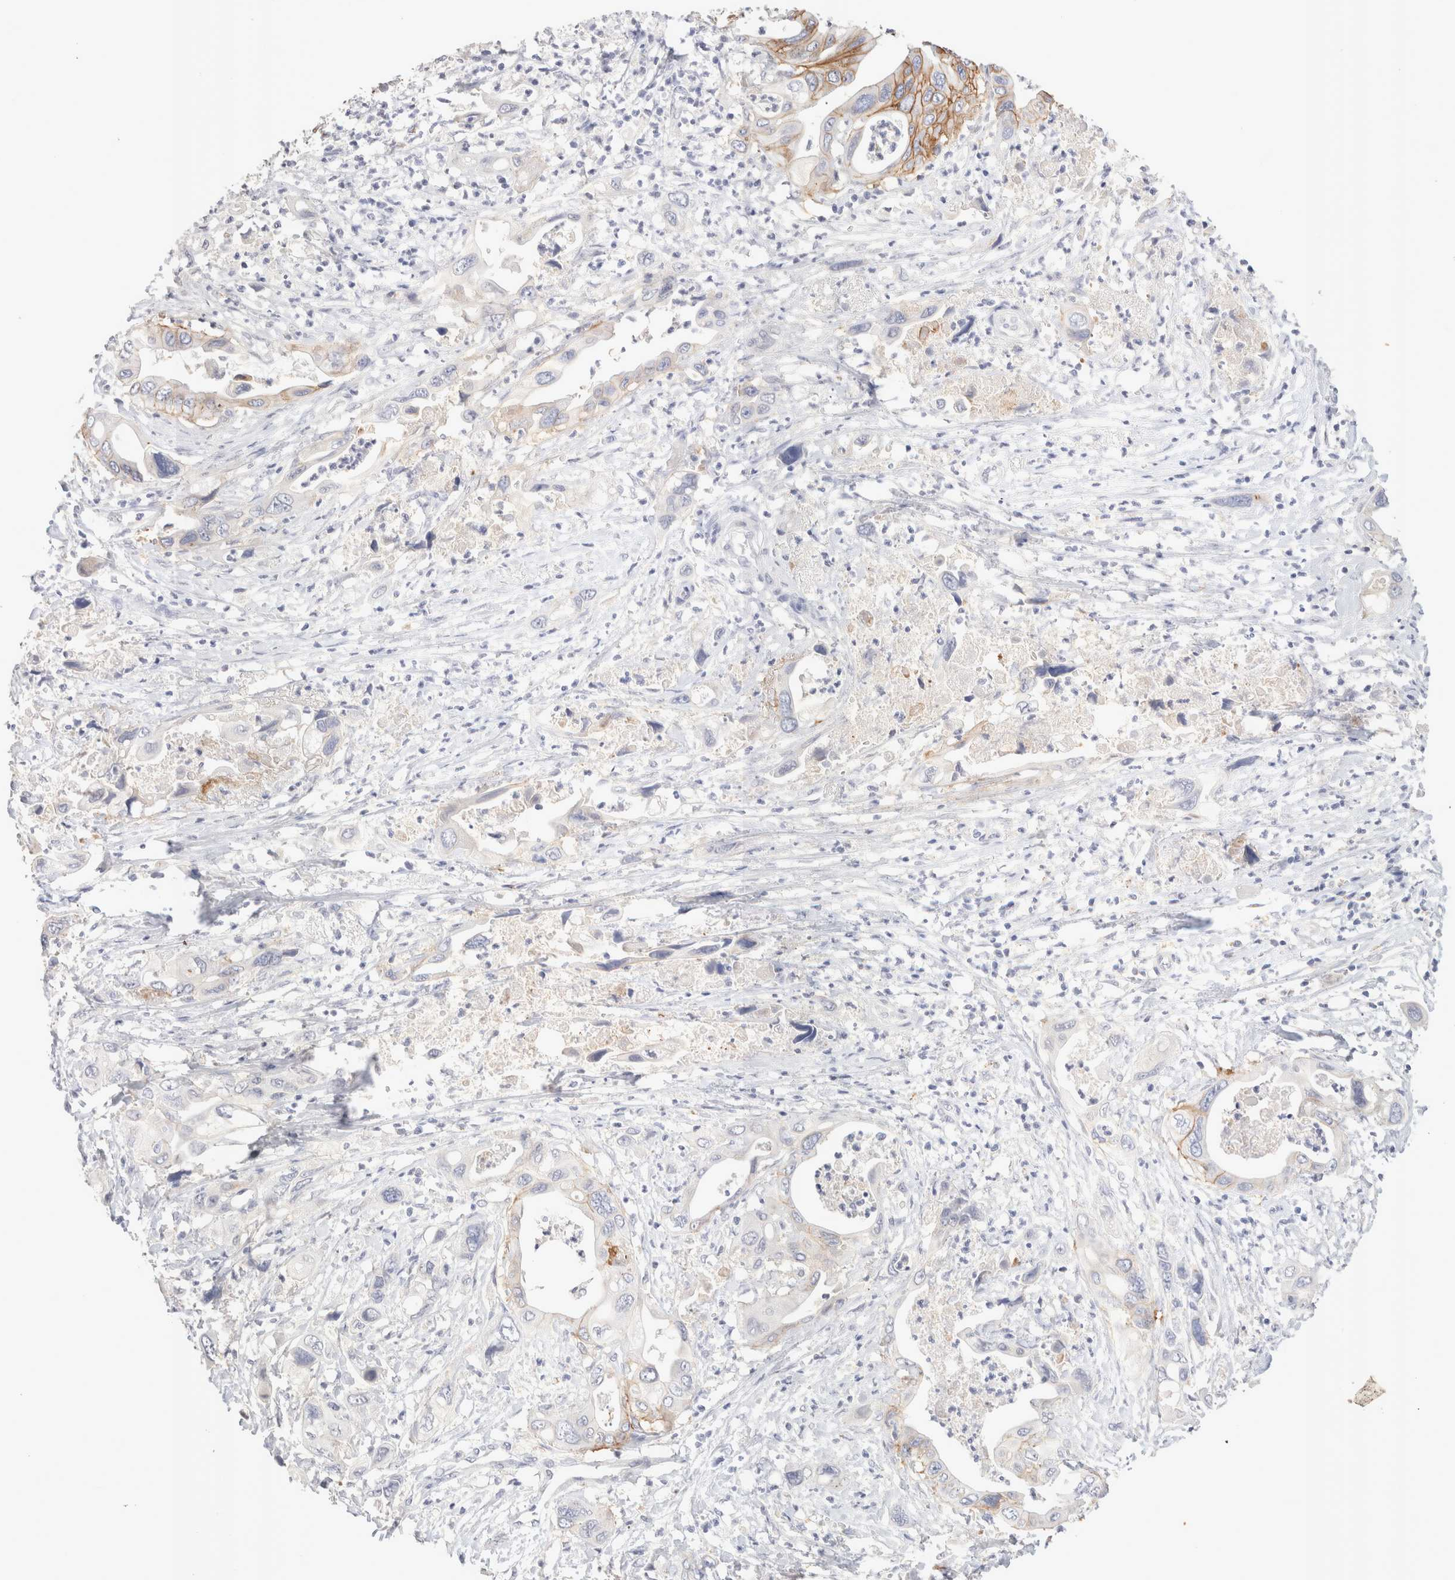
{"staining": {"intensity": "moderate", "quantity": "25%-75%", "location": "cytoplasmic/membranous"}, "tissue": "pancreatic cancer", "cell_type": "Tumor cells", "image_type": "cancer", "snomed": [{"axis": "morphology", "description": "Adenocarcinoma, NOS"}, {"axis": "topography", "description": "Pancreas"}], "caption": "Pancreatic cancer (adenocarcinoma) stained with a brown dye reveals moderate cytoplasmic/membranous positive expression in approximately 25%-75% of tumor cells.", "gene": "EPCAM", "patient": {"sex": "male", "age": 66}}